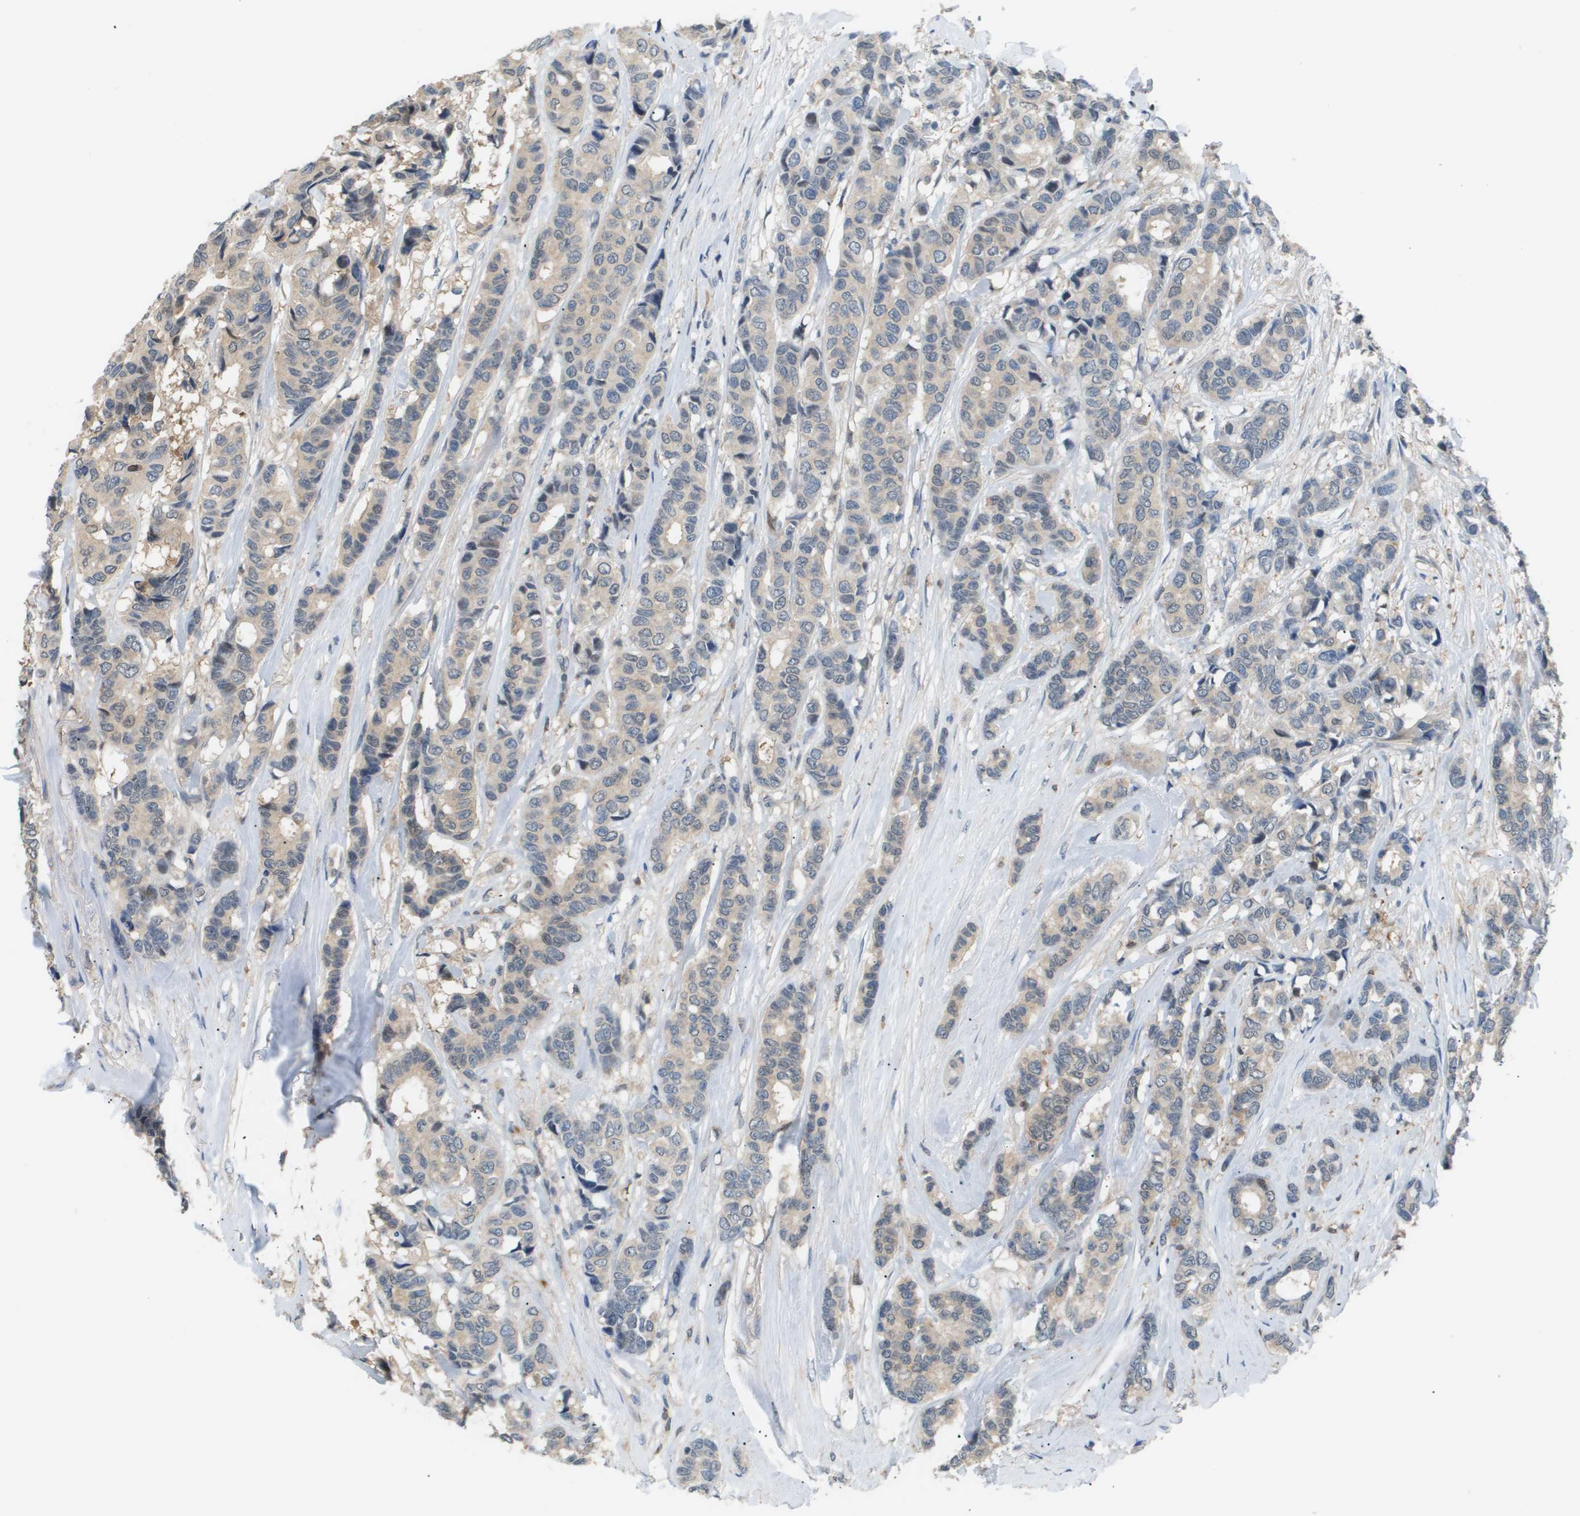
{"staining": {"intensity": "negative", "quantity": "none", "location": "none"}, "tissue": "breast cancer", "cell_type": "Tumor cells", "image_type": "cancer", "snomed": [{"axis": "morphology", "description": "Duct carcinoma"}, {"axis": "topography", "description": "Breast"}], "caption": "Immunohistochemistry (IHC) image of neoplastic tissue: human breast invasive ductal carcinoma stained with DAB (3,3'-diaminobenzidine) displays no significant protein staining in tumor cells. The staining was performed using DAB (3,3'-diaminobenzidine) to visualize the protein expression in brown, while the nuclei were stained in blue with hematoxylin (Magnification: 20x).", "gene": "AKR1A1", "patient": {"sex": "female", "age": 87}}